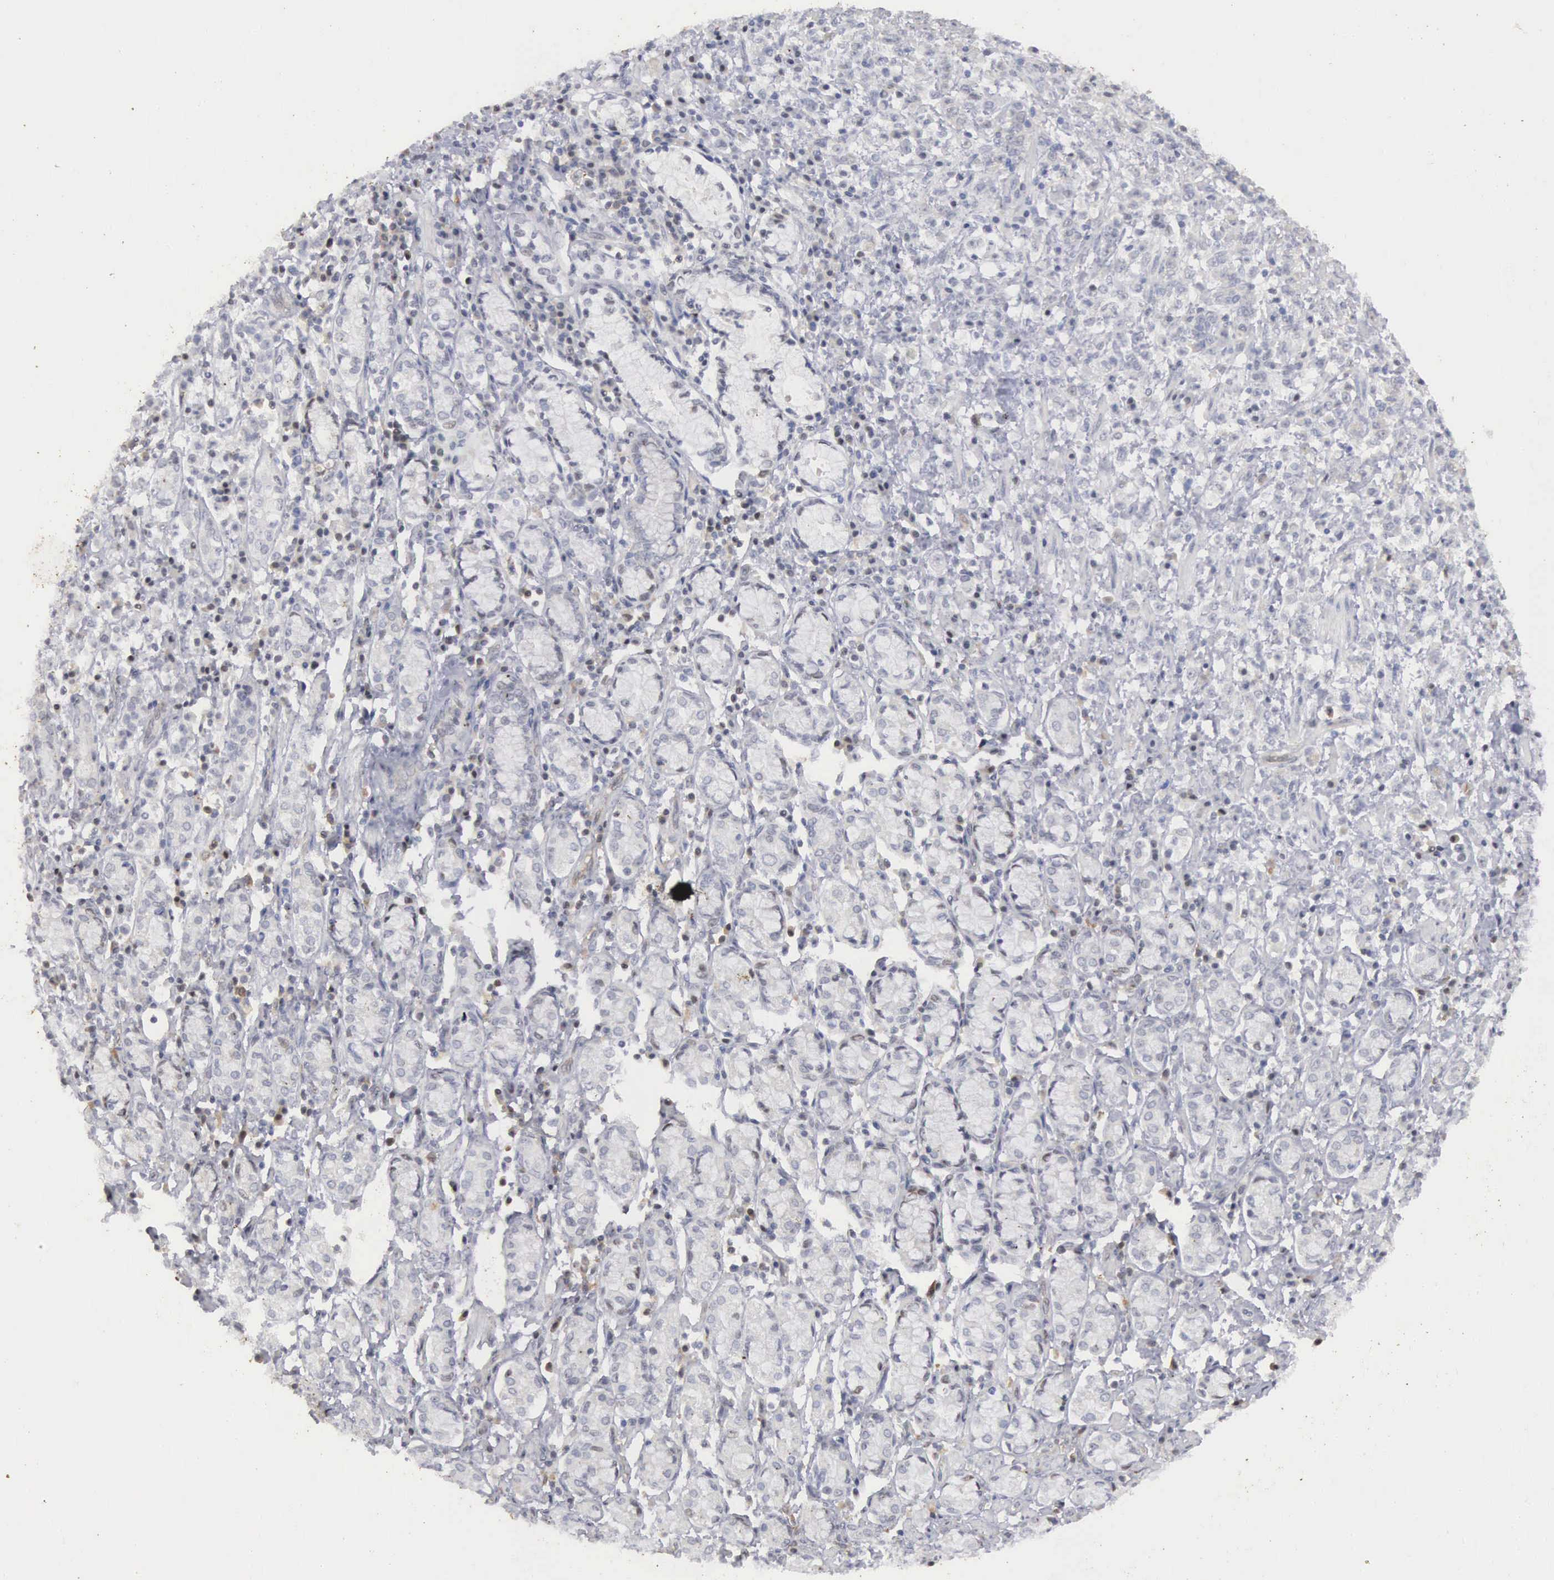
{"staining": {"intensity": "negative", "quantity": "none", "location": "none"}, "tissue": "stomach cancer", "cell_type": "Tumor cells", "image_type": "cancer", "snomed": [{"axis": "morphology", "description": "Adenocarcinoma, NOS"}, {"axis": "topography", "description": "Stomach, lower"}], "caption": "A high-resolution photomicrograph shows immunohistochemistry staining of adenocarcinoma (stomach), which exhibits no significant staining in tumor cells.", "gene": "RBPJ", "patient": {"sex": "male", "age": 88}}